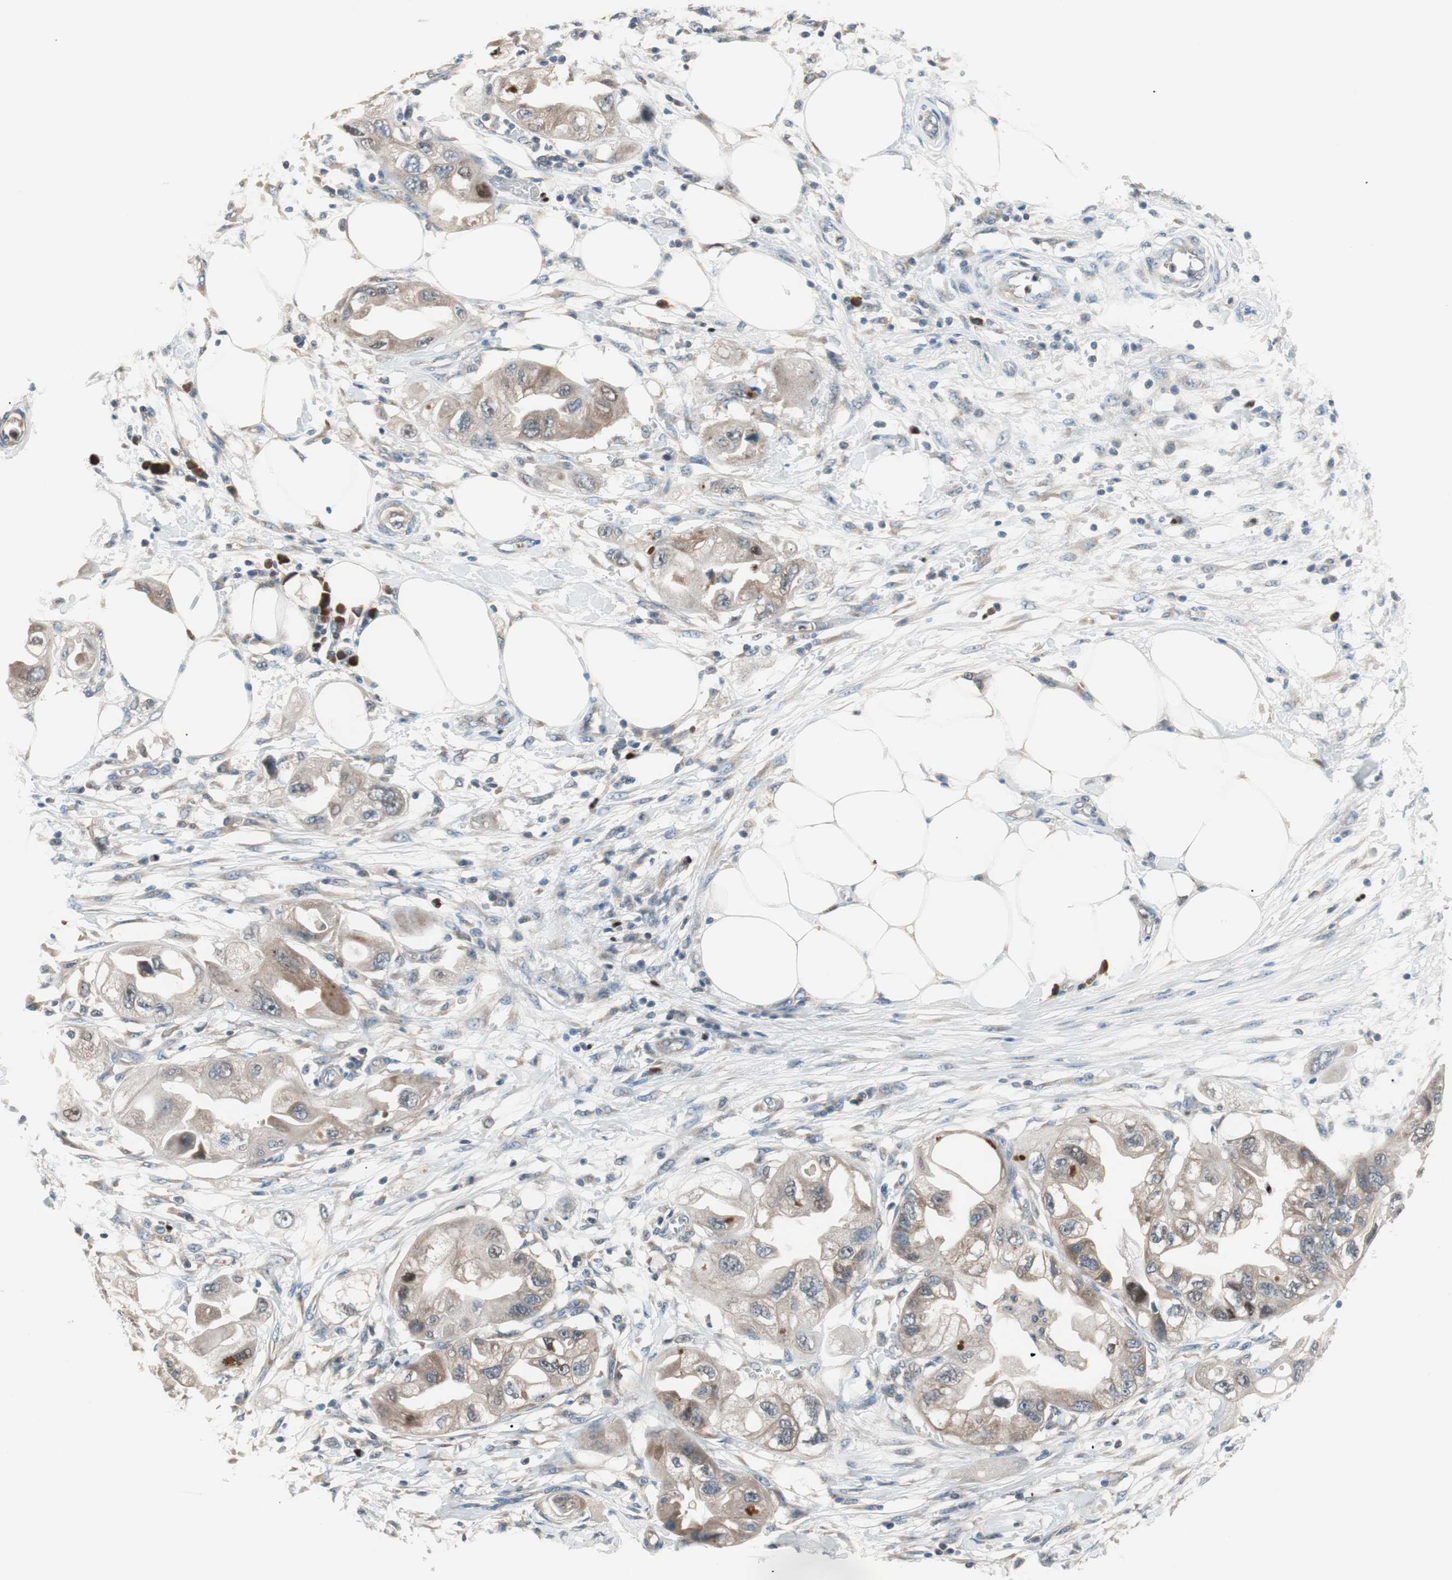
{"staining": {"intensity": "weak", "quantity": ">75%", "location": "cytoplasmic/membranous"}, "tissue": "endometrial cancer", "cell_type": "Tumor cells", "image_type": "cancer", "snomed": [{"axis": "morphology", "description": "Adenocarcinoma, NOS"}, {"axis": "topography", "description": "Endometrium"}], "caption": "IHC histopathology image of neoplastic tissue: human endometrial cancer (adenocarcinoma) stained using immunohistochemistry exhibits low levels of weak protein expression localized specifically in the cytoplasmic/membranous of tumor cells, appearing as a cytoplasmic/membranous brown color.", "gene": "PCK1", "patient": {"sex": "female", "age": 67}}